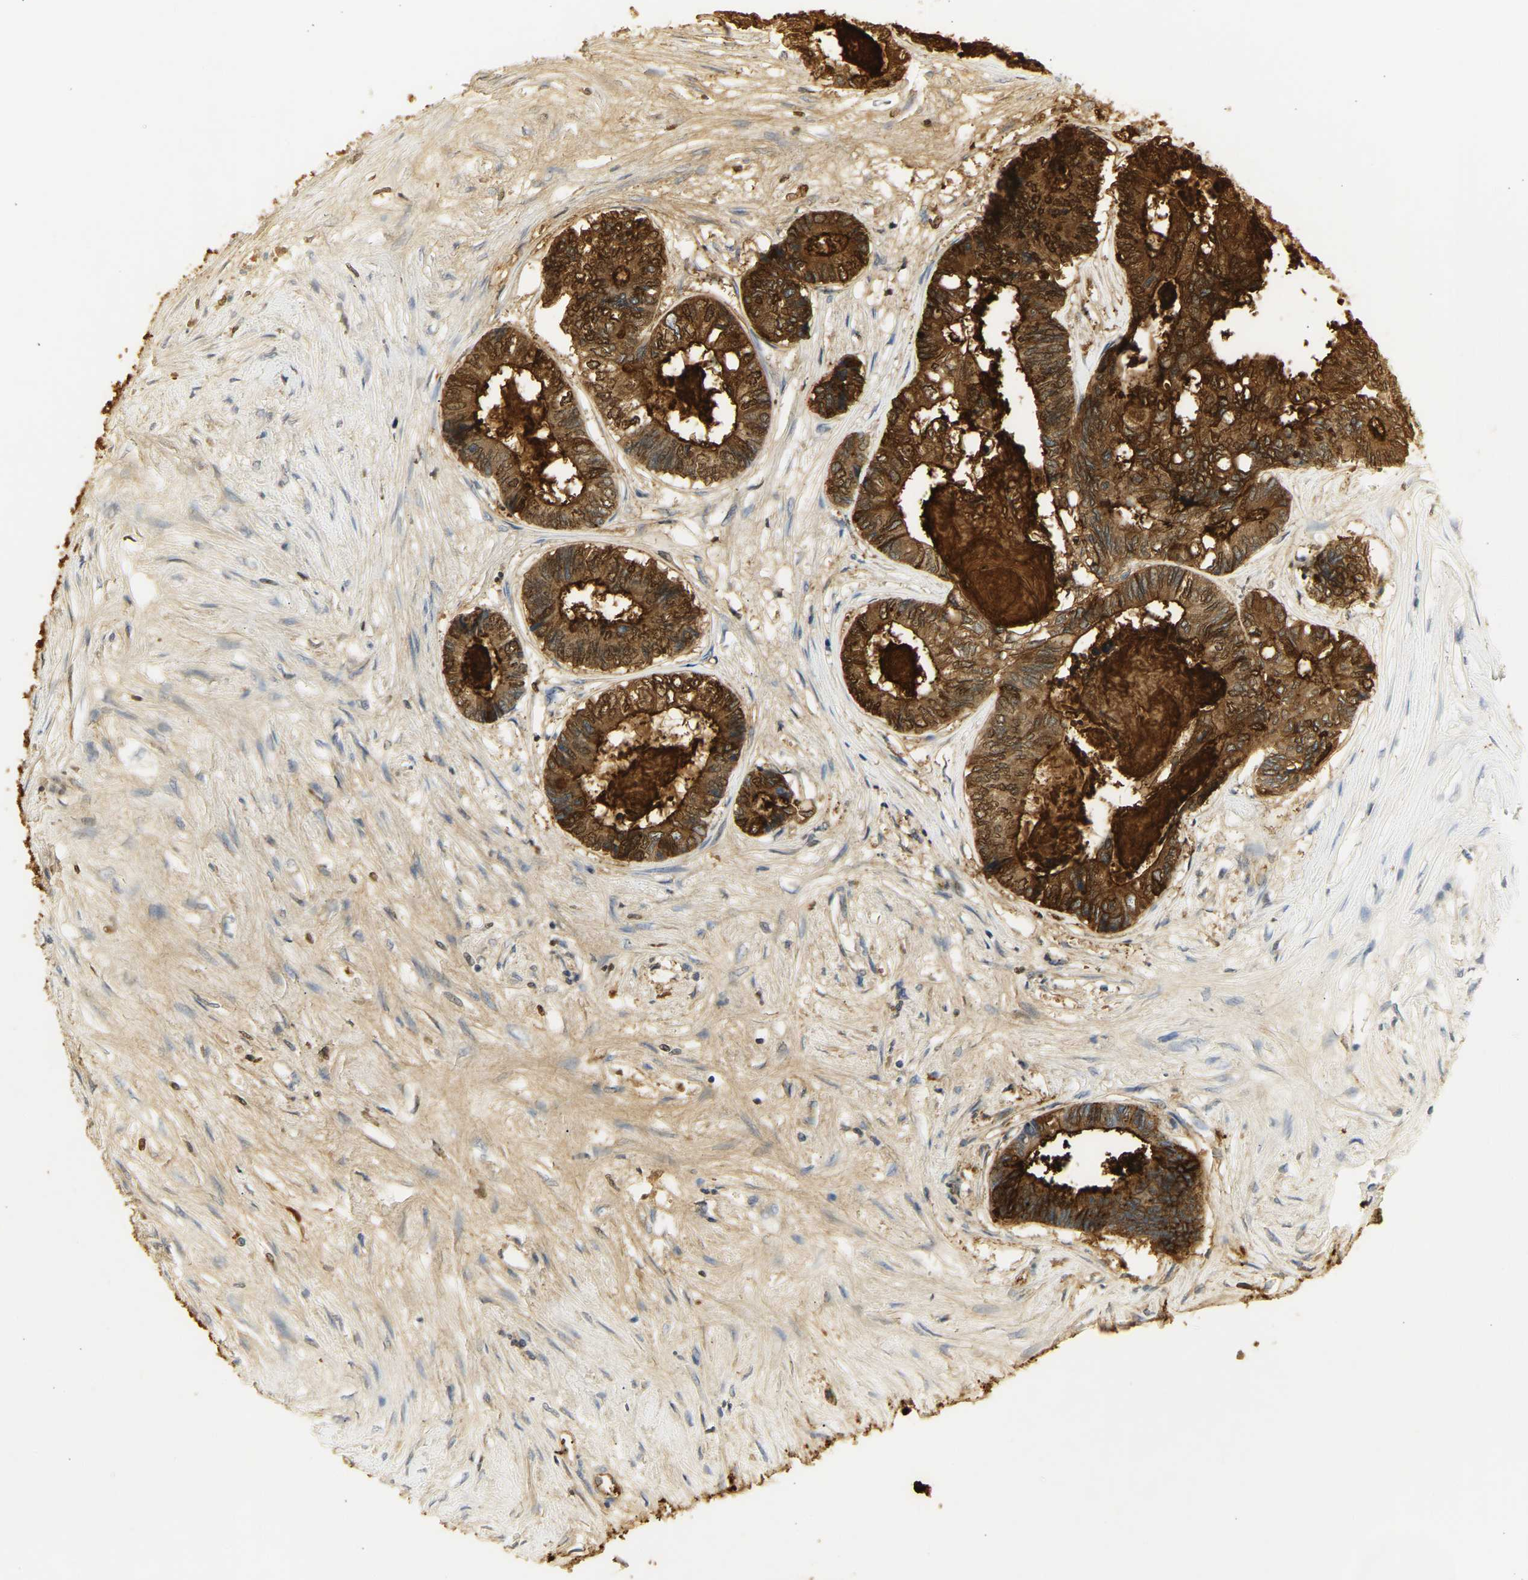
{"staining": {"intensity": "strong", "quantity": ">75%", "location": "cytoplasmic/membranous"}, "tissue": "colorectal cancer", "cell_type": "Tumor cells", "image_type": "cancer", "snomed": [{"axis": "morphology", "description": "Adenocarcinoma, NOS"}, {"axis": "topography", "description": "Rectum"}], "caption": "Immunohistochemistry (IHC) (DAB (3,3'-diaminobenzidine)) staining of human adenocarcinoma (colorectal) reveals strong cytoplasmic/membranous protein expression in about >75% of tumor cells.", "gene": "CEACAM5", "patient": {"sex": "male", "age": 63}}